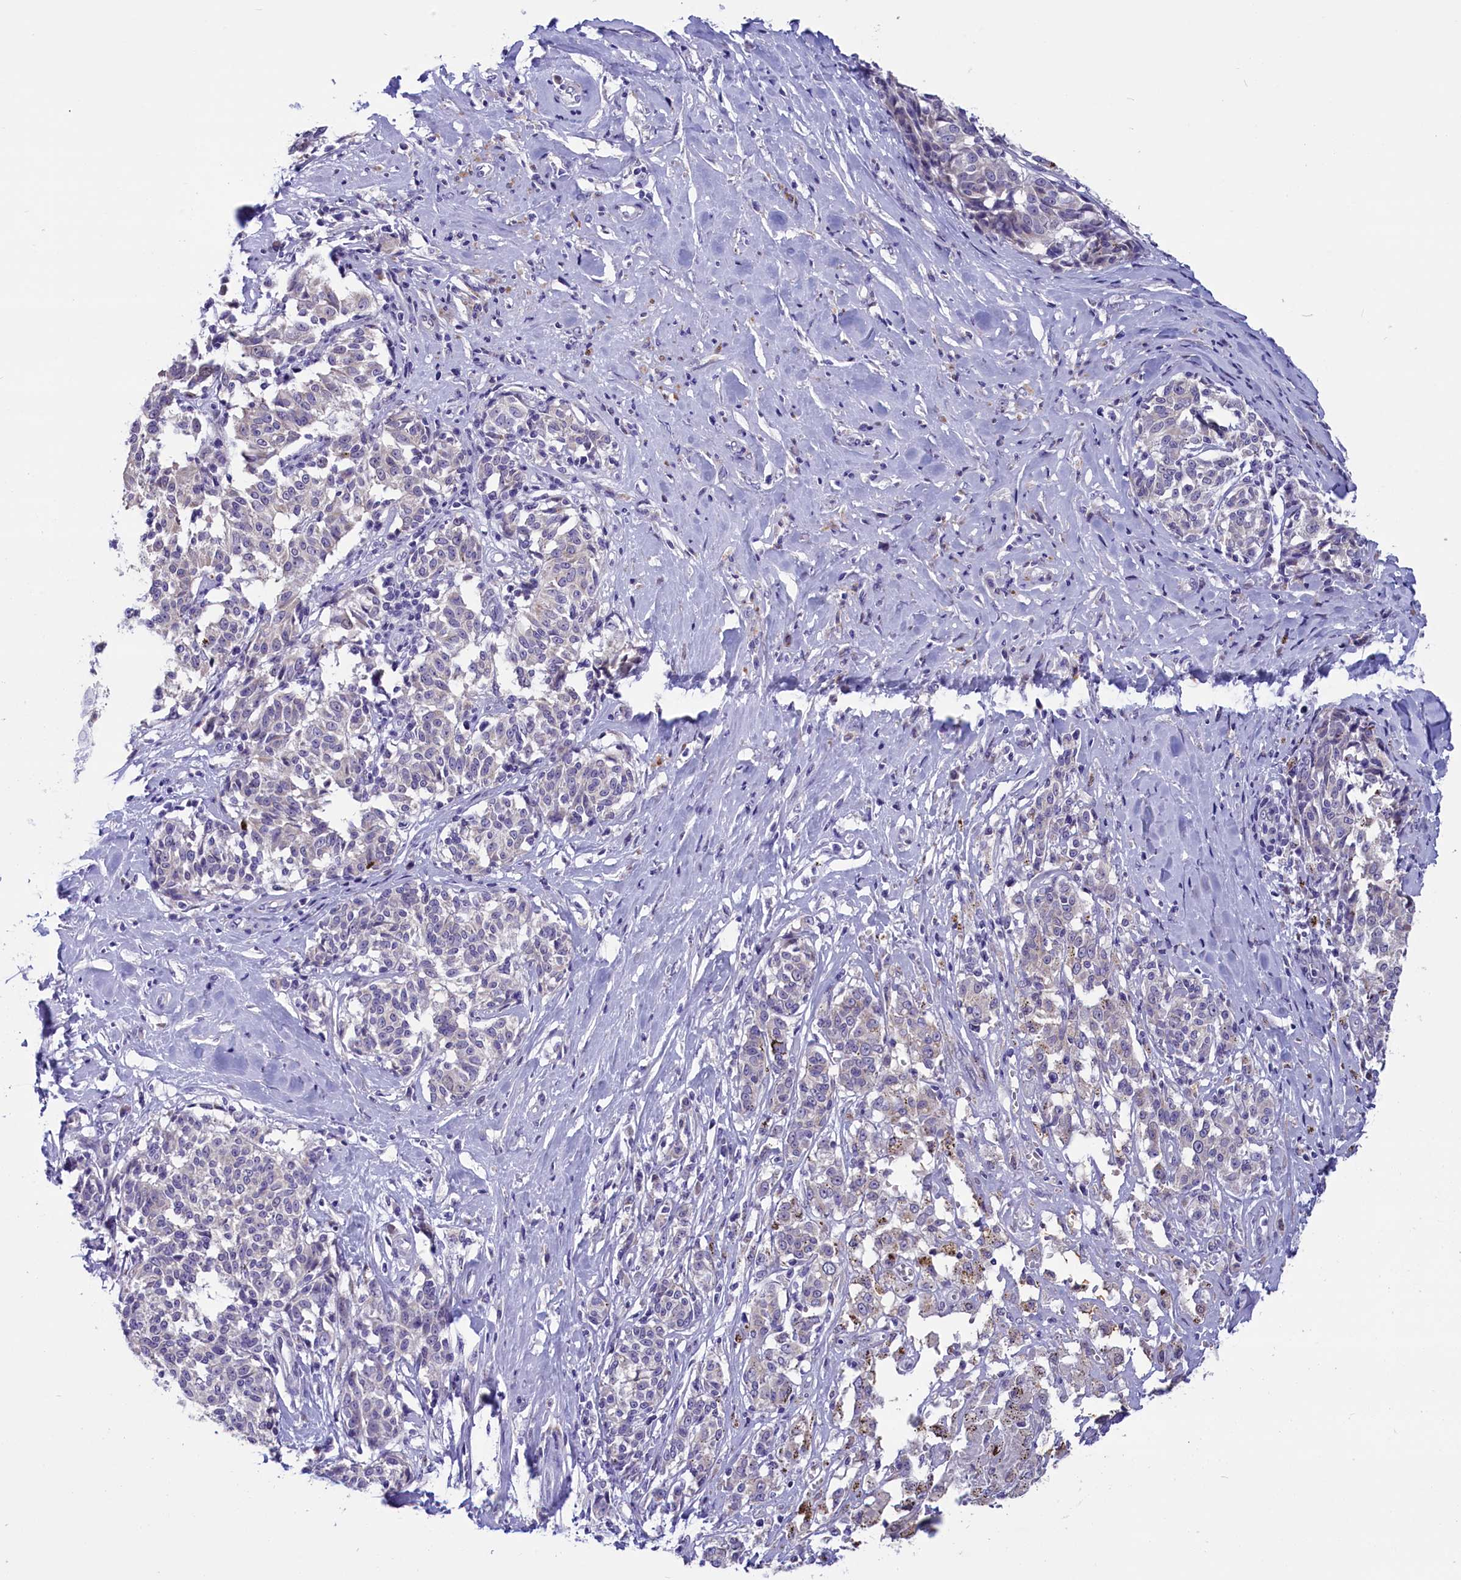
{"staining": {"intensity": "negative", "quantity": "none", "location": "none"}, "tissue": "melanoma", "cell_type": "Tumor cells", "image_type": "cancer", "snomed": [{"axis": "morphology", "description": "Malignant melanoma, NOS"}, {"axis": "topography", "description": "Skin"}], "caption": "This is an immunohistochemistry (IHC) histopathology image of malignant melanoma. There is no staining in tumor cells.", "gene": "SCD5", "patient": {"sex": "female", "age": 72}}